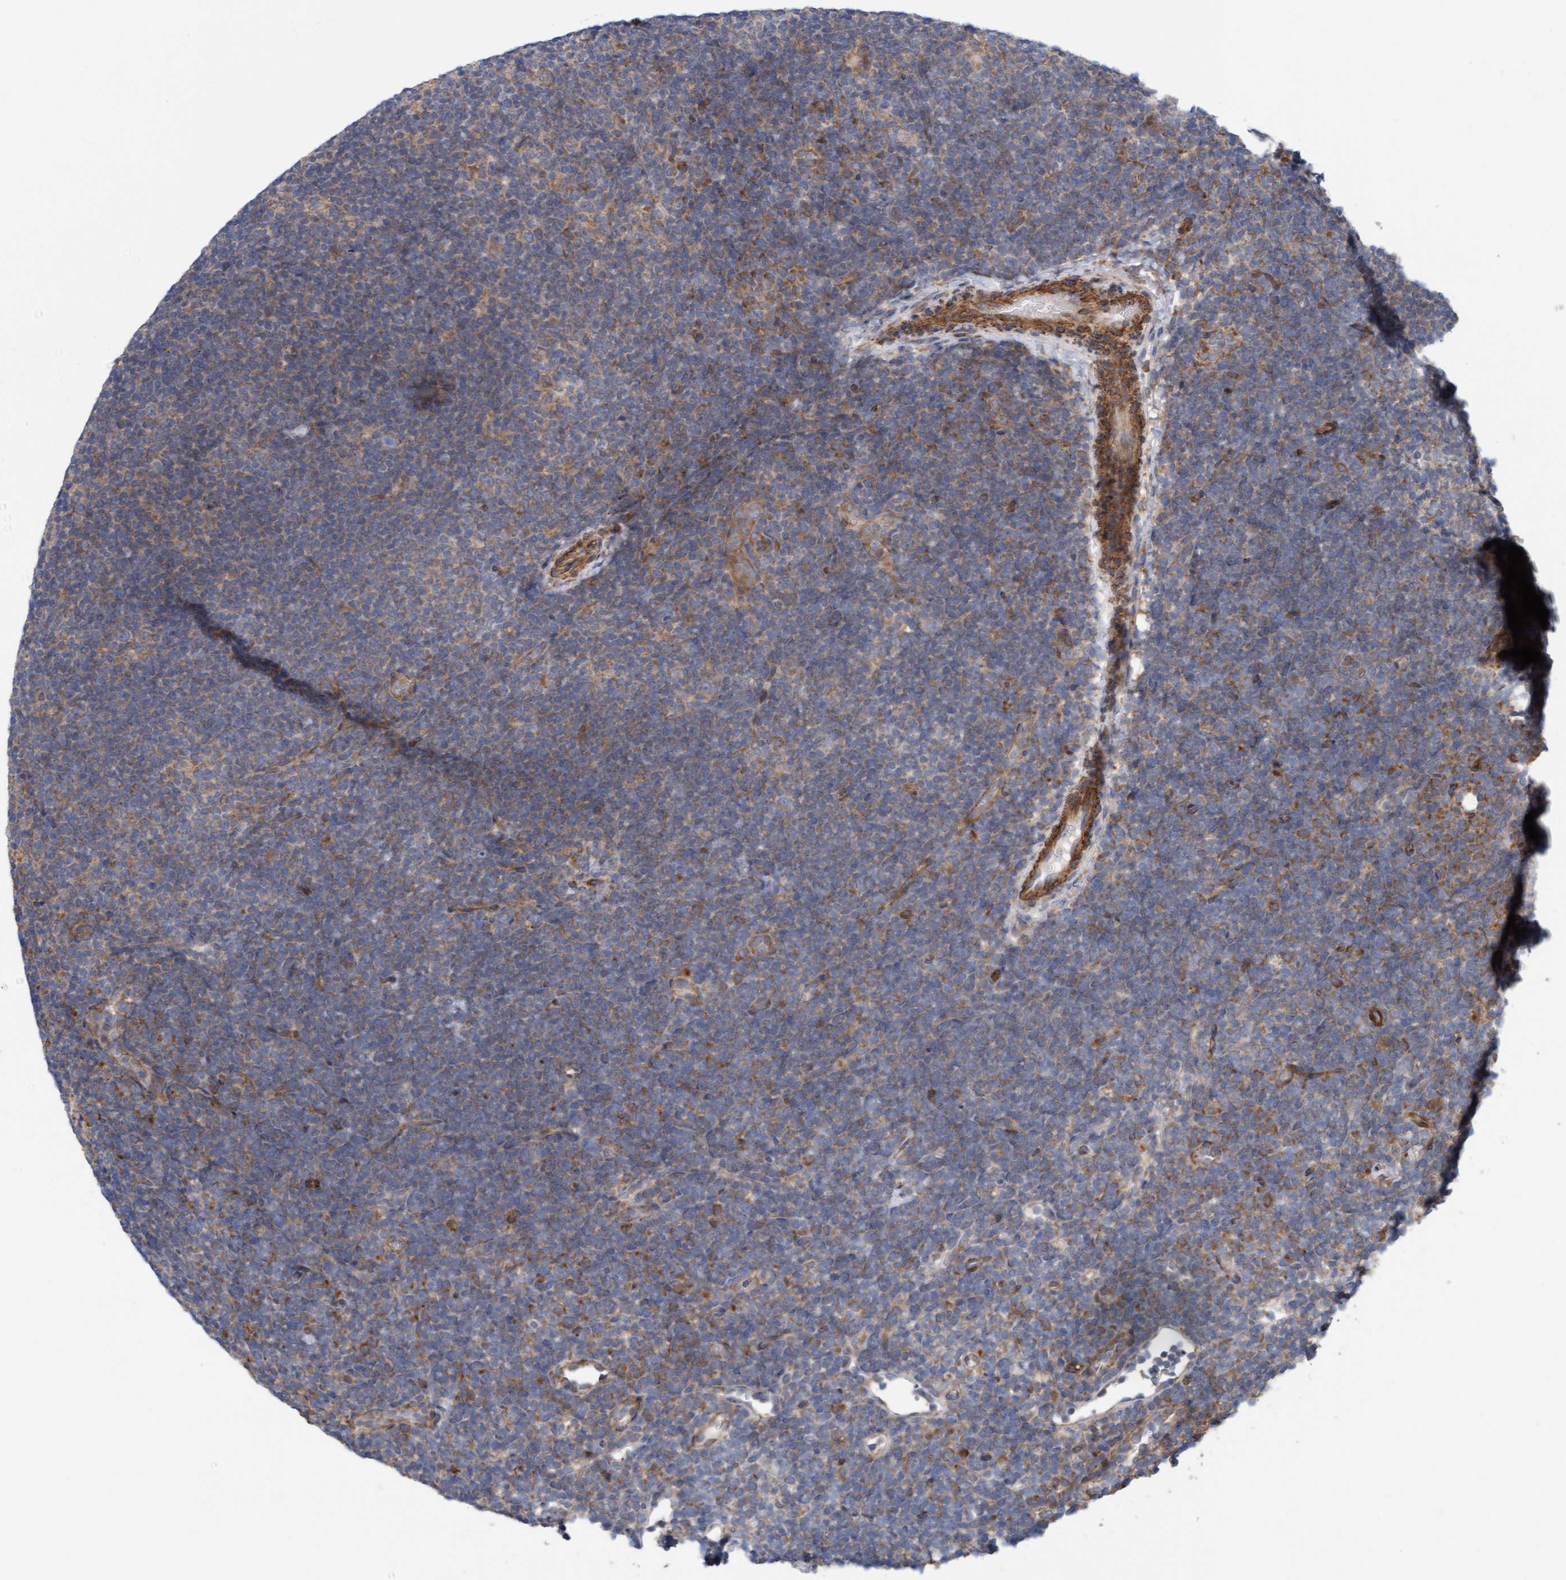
{"staining": {"intensity": "weak", "quantity": "25%-75%", "location": "cytoplasmic/membranous"}, "tissue": "lymphoma", "cell_type": "Tumor cells", "image_type": "cancer", "snomed": [{"axis": "morphology", "description": "Hodgkin's disease, NOS"}, {"axis": "topography", "description": "Lymph node"}], "caption": "Immunohistochemical staining of human lymphoma exhibits low levels of weak cytoplasmic/membranous protein expression in about 25%-75% of tumor cells. (Brightfield microscopy of DAB IHC at high magnification).", "gene": "CDK5RAP3", "patient": {"sex": "female", "age": 57}}